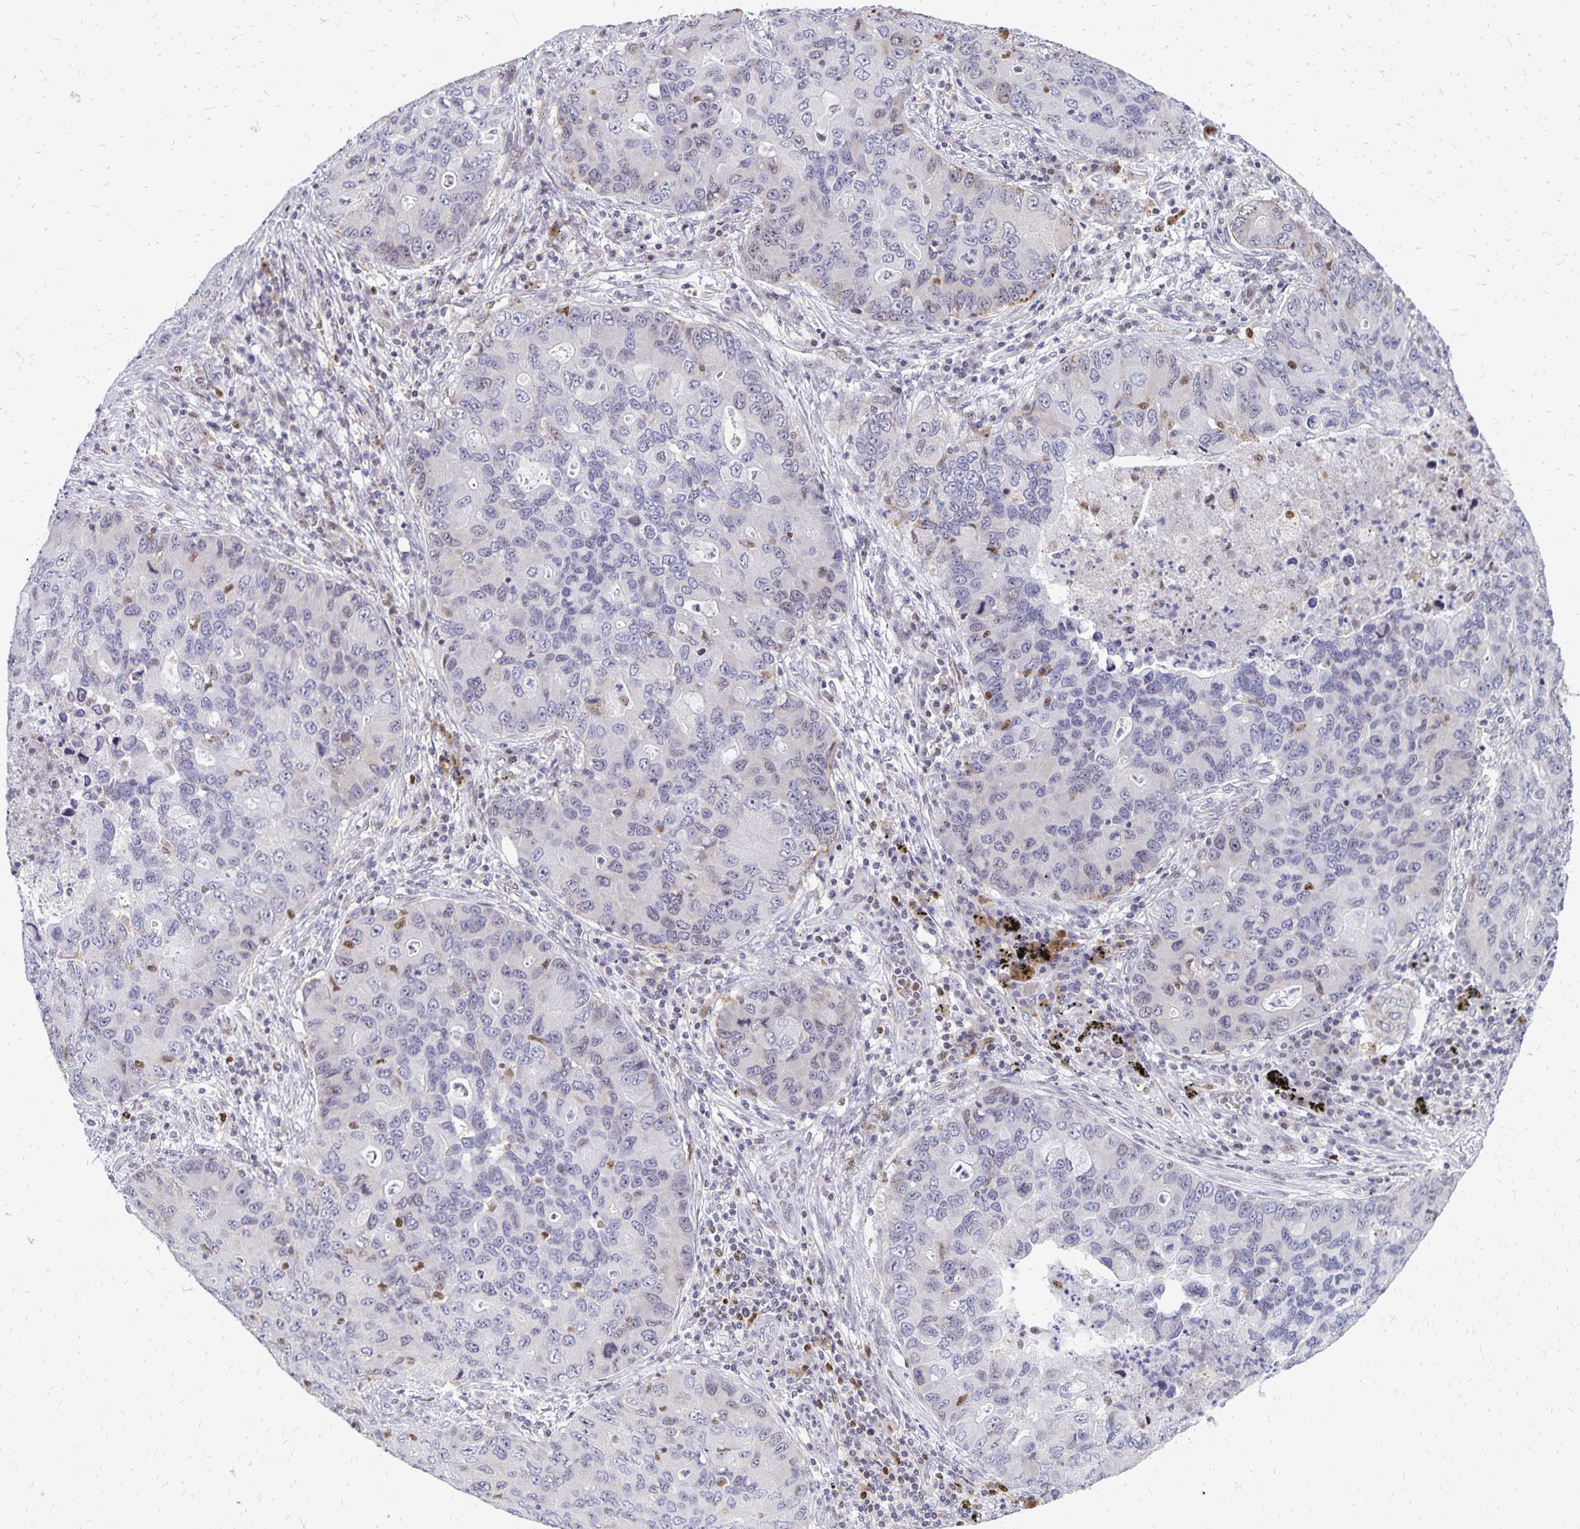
{"staining": {"intensity": "negative", "quantity": "none", "location": "none"}, "tissue": "lung cancer", "cell_type": "Tumor cells", "image_type": "cancer", "snomed": [{"axis": "morphology", "description": "Adenocarcinoma, NOS"}, {"axis": "morphology", "description": "Adenocarcinoma, metastatic, NOS"}, {"axis": "topography", "description": "Lymph node"}, {"axis": "topography", "description": "Lung"}], "caption": "There is no significant staining in tumor cells of lung cancer.", "gene": "DCK", "patient": {"sex": "female", "age": 54}}